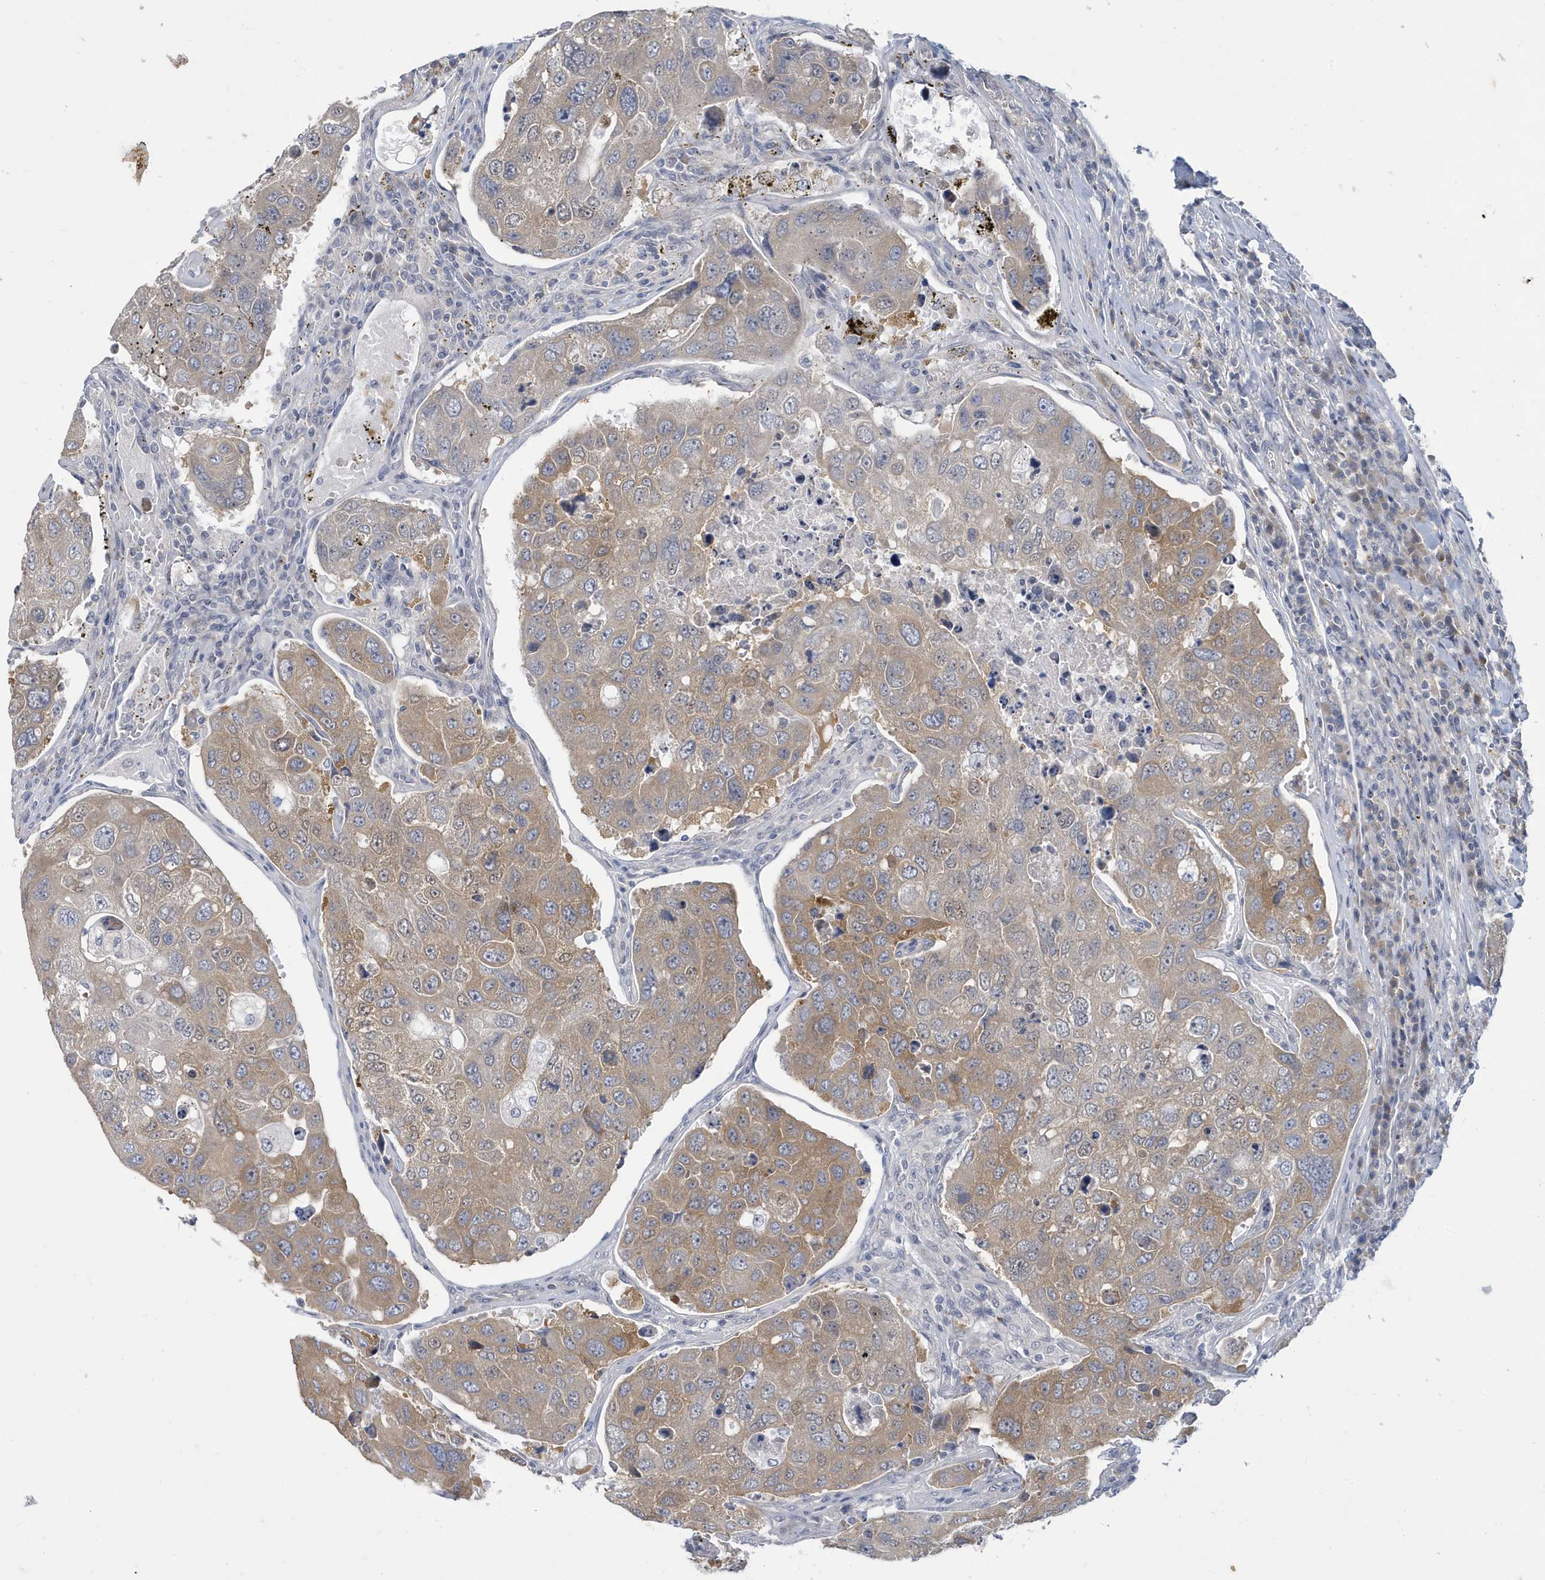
{"staining": {"intensity": "moderate", "quantity": "25%-75%", "location": "cytoplasmic/membranous,nuclear"}, "tissue": "urothelial cancer", "cell_type": "Tumor cells", "image_type": "cancer", "snomed": [{"axis": "morphology", "description": "Urothelial carcinoma, High grade"}, {"axis": "topography", "description": "Lymph node"}, {"axis": "topography", "description": "Urinary bladder"}], "caption": "Urothelial cancer tissue displays moderate cytoplasmic/membranous and nuclear positivity in about 25%-75% of tumor cells (brown staining indicates protein expression, while blue staining denotes nuclei).", "gene": "ZNF654", "patient": {"sex": "male", "age": 51}}